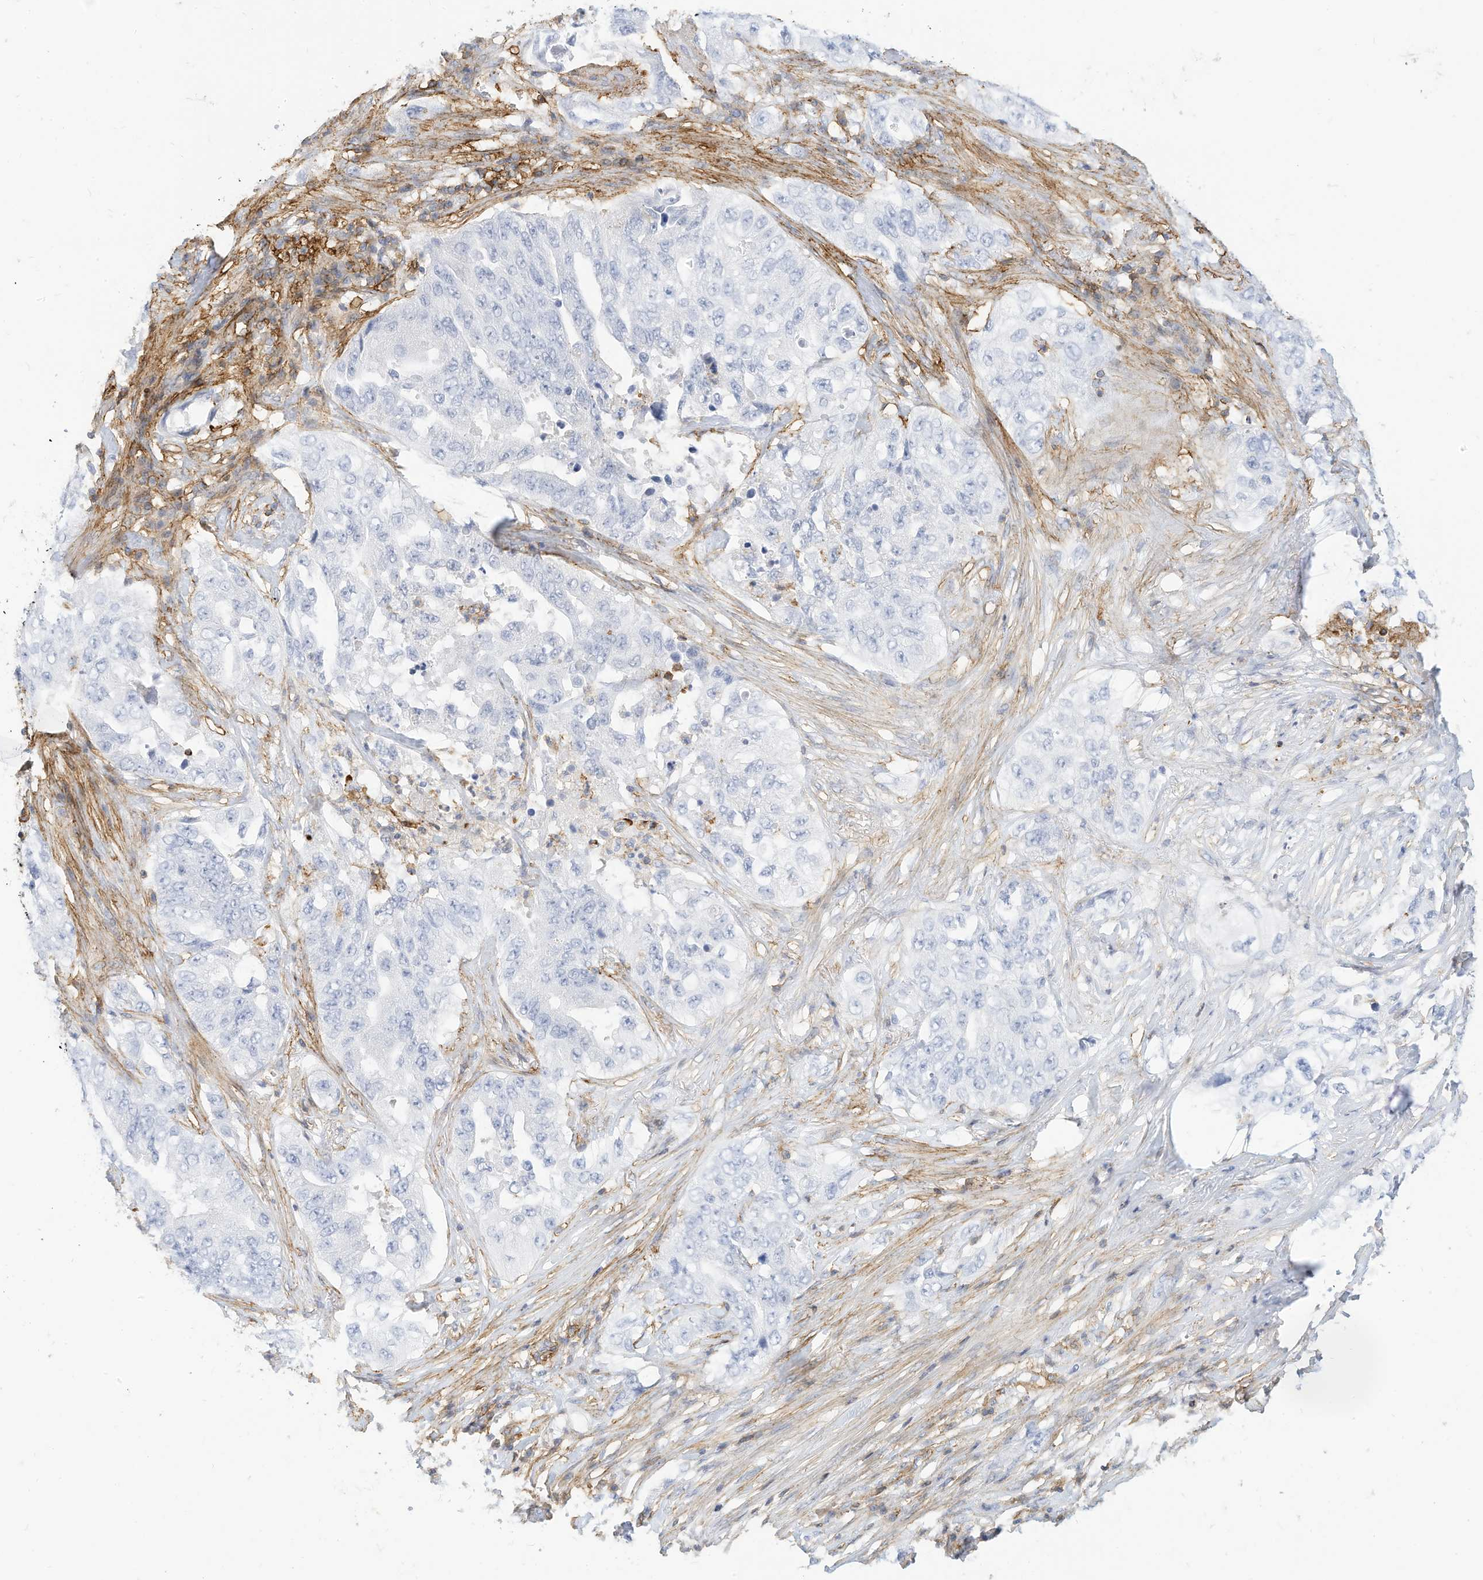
{"staining": {"intensity": "negative", "quantity": "none", "location": "none"}, "tissue": "lung cancer", "cell_type": "Tumor cells", "image_type": "cancer", "snomed": [{"axis": "morphology", "description": "Adenocarcinoma, NOS"}, {"axis": "topography", "description": "Lung"}], "caption": "IHC photomicrograph of neoplastic tissue: human adenocarcinoma (lung) stained with DAB (3,3'-diaminobenzidine) shows no significant protein expression in tumor cells.", "gene": "TXNDC9", "patient": {"sex": "female", "age": 51}}